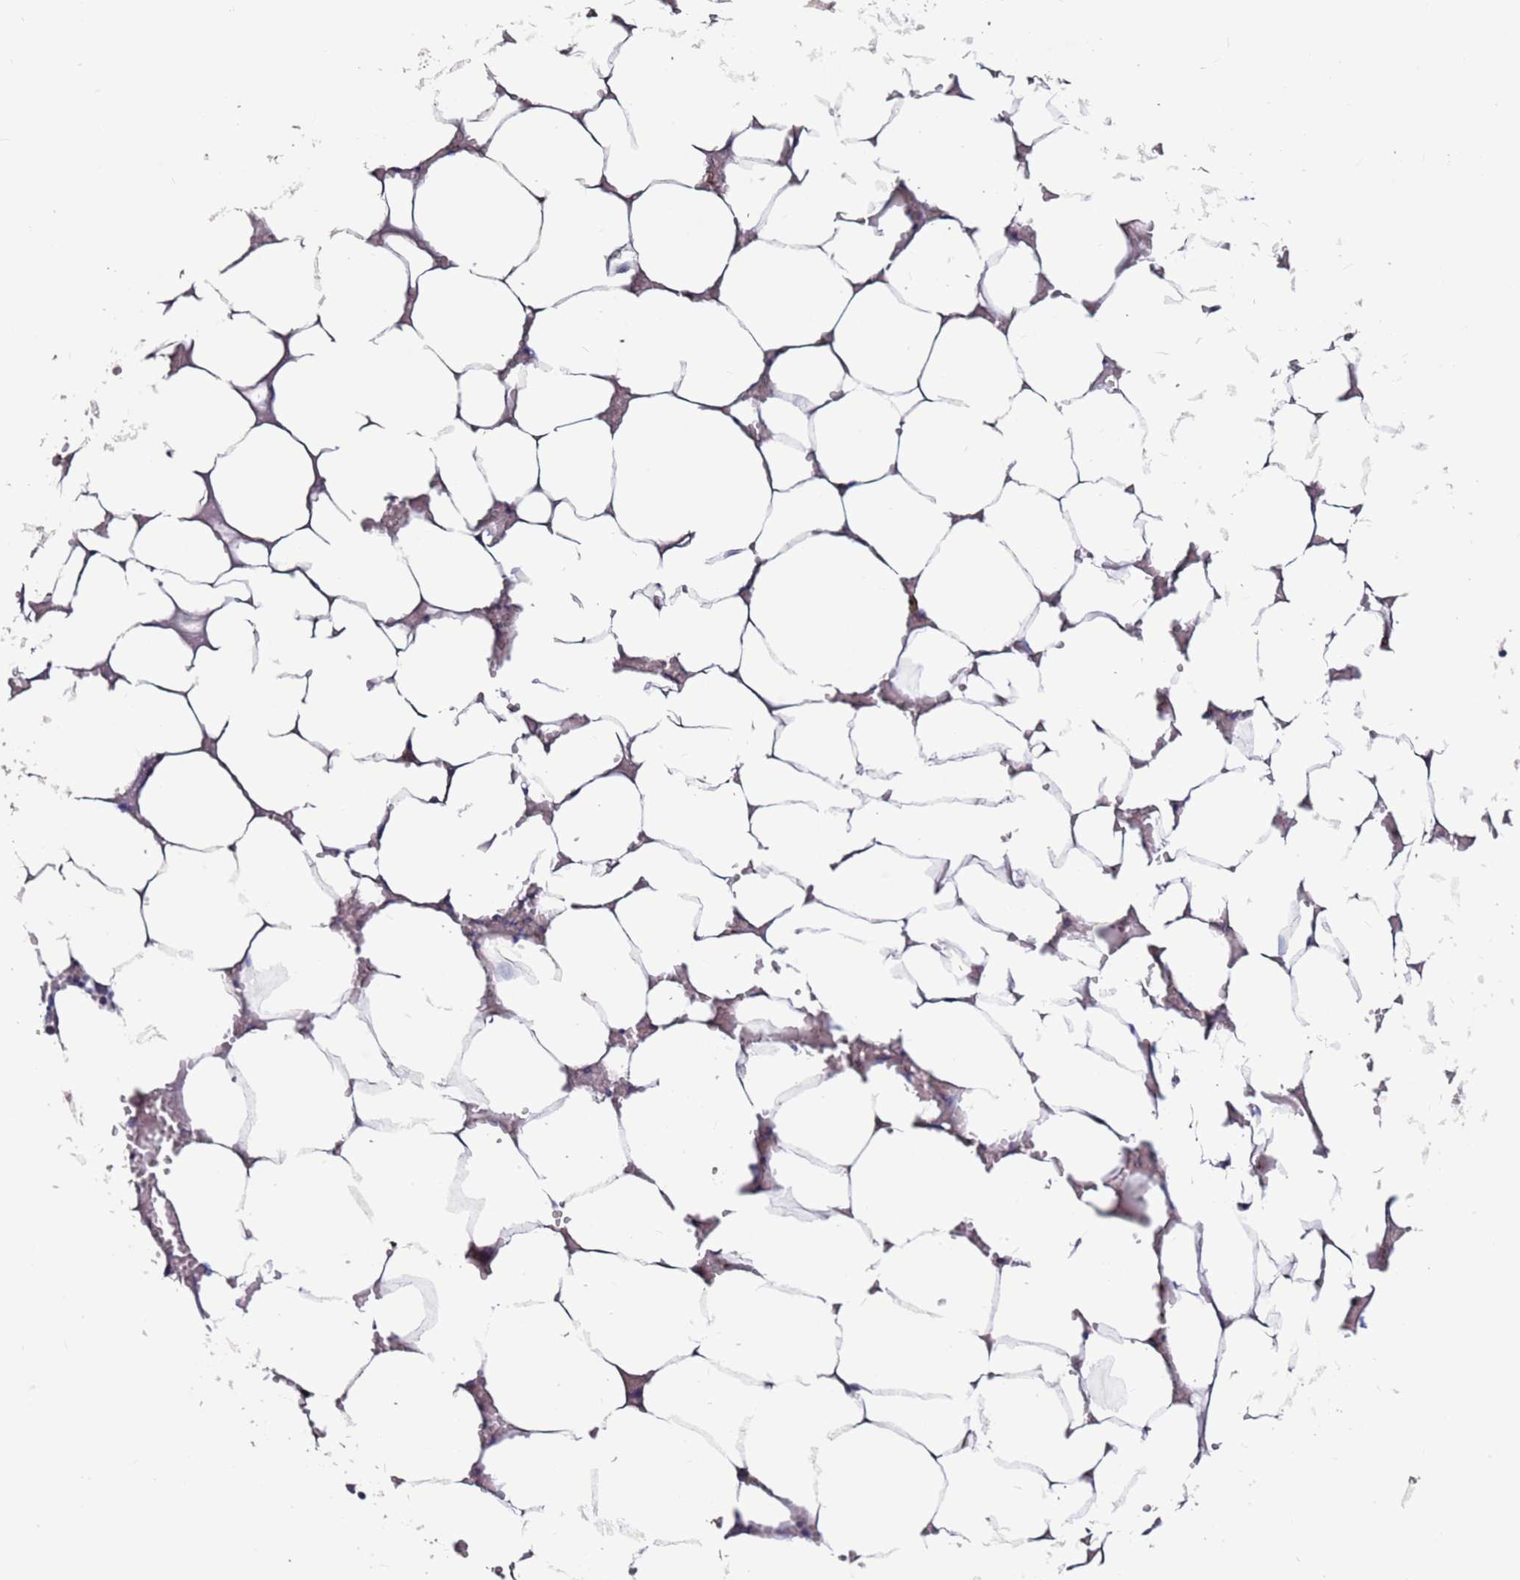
{"staining": {"intensity": "negative", "quantity": "none", "location": "none"}, "tissue": "bone marrow", "cell_type": "Hematopoietic cells", "image_type": "normal", "snomed": [{"axis": "morphology", "description": "Normal tissue, NOS"}, {"axis": "topography", "description": "Bone marrow"}], "caption": "An IHC histopathology image of normal bone marrow is shown. There is no staining in hematopoietic cells of bone marrow.", "gene": "KRTCAP3", "patient": {"sex": "male", "age": 70}}